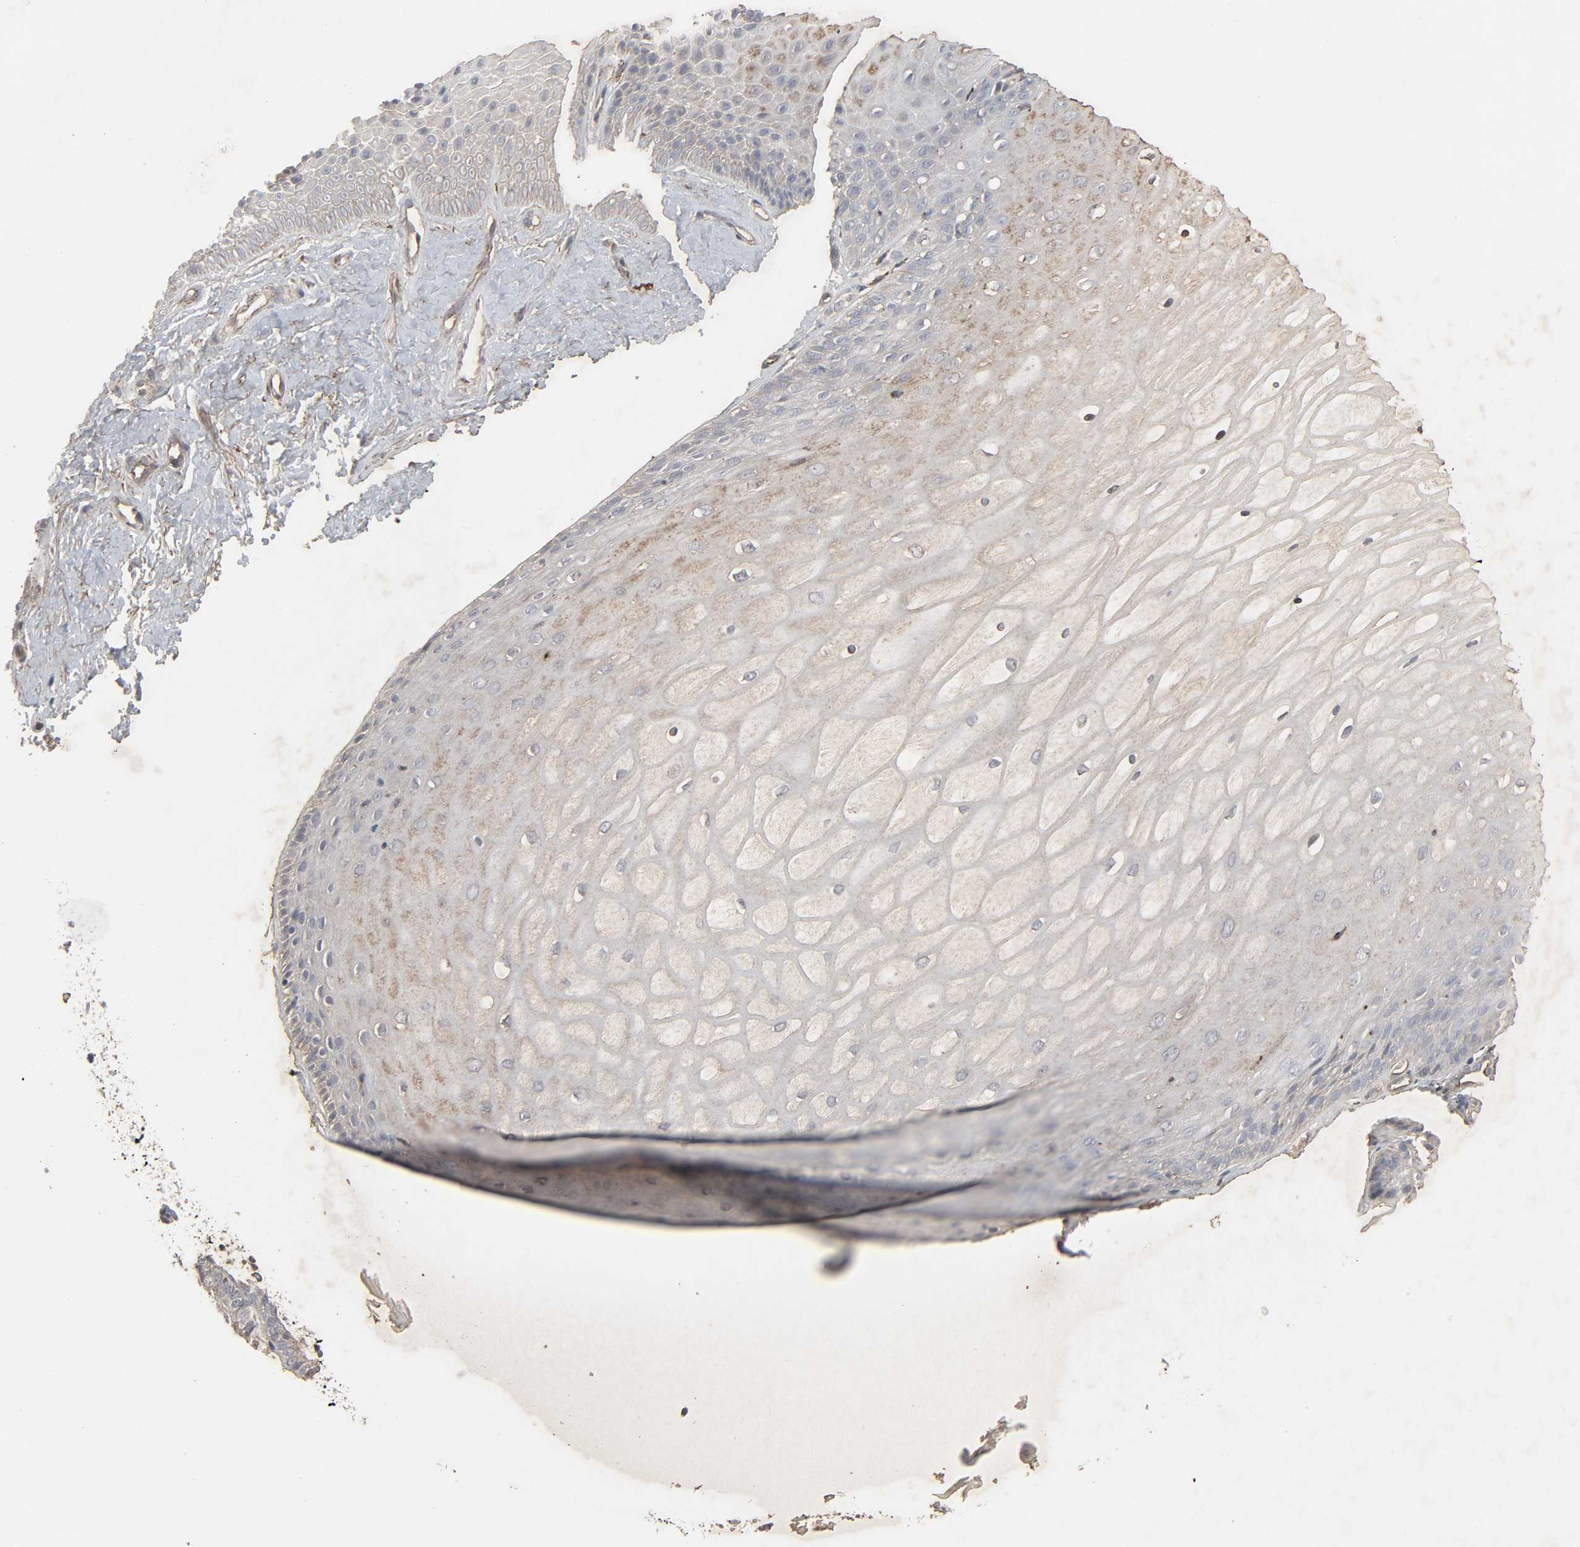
{"staining": {"intensity": "weak", "quantity": "25%-75%", "location": "cytoplasmic/membranous"}, "tissue": "cervix", "cell_type": "Glandular cells", "image_type": "normal", "snomed": [{"axis": "morphology", "description": "Normal tissue, NOS"}, {"axis": "topography", "description": "Cervix"}], "caption": "Protein staining displays weak cytoplasmic/membranous positivity in approximately 25%-75% of glandular cells in normal cervix.", "gene": "ADCY4", "patient": {"sex": "female", "age": 55}}